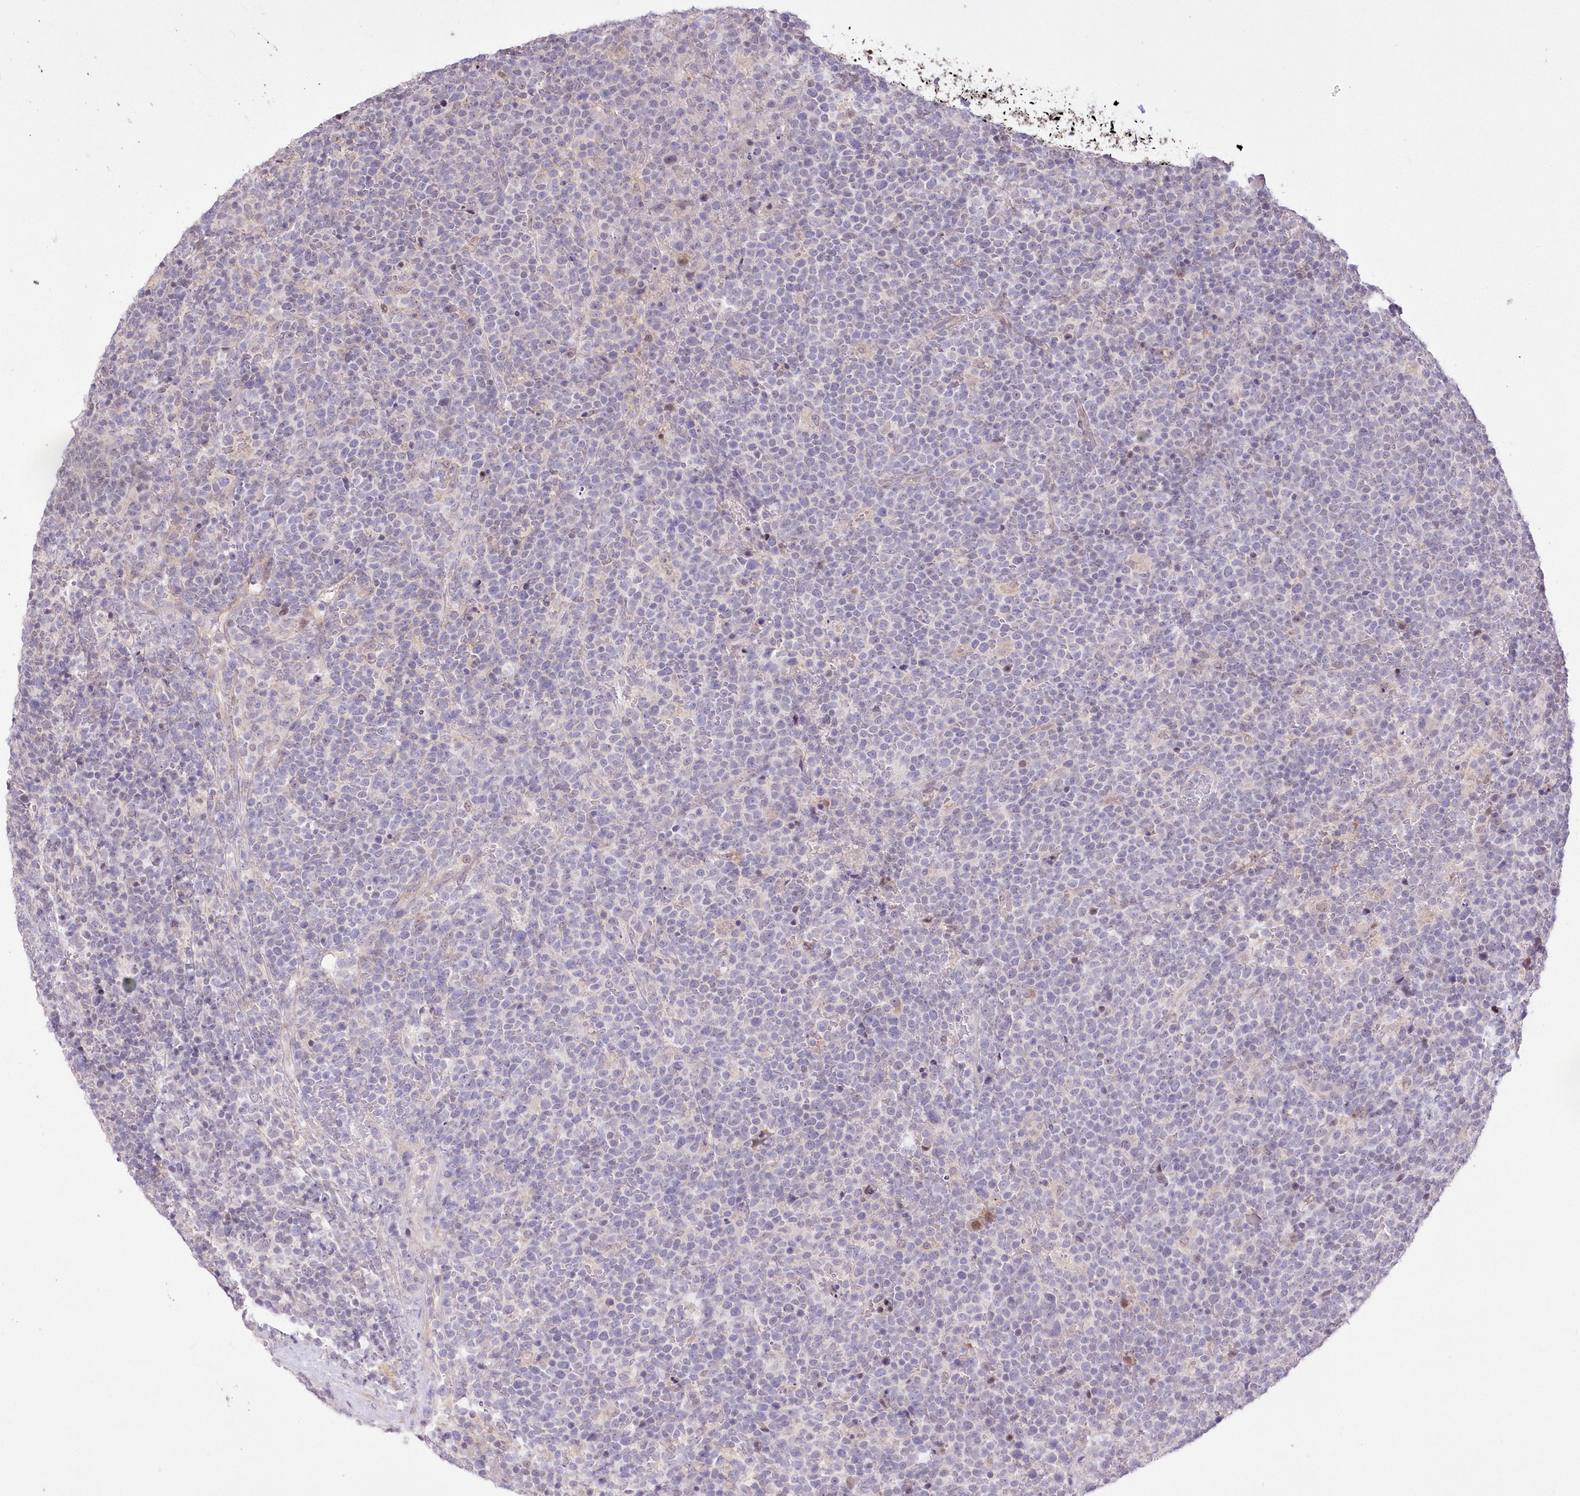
{"staining": {"intensity": "negative", "quantity": "none", "location": "none"}, "tissue": "lymphoma", "cell_type": "Tumor cells", "image_type": "cancer", "snomed": [{"axis": "morphology", "description": "Malignant lymphoma, non-Hodgkin's type, High grade"}, {"axis": "topography", "description": "Lymph node"}], "caption": "An image of malignant lymphoma, non-Hodgkin's type (high-grade) stained for a protein displays no brown staining in tumor cells.", "gene": "FAM241B", "patient": {"sex": "male", "age": 61}}